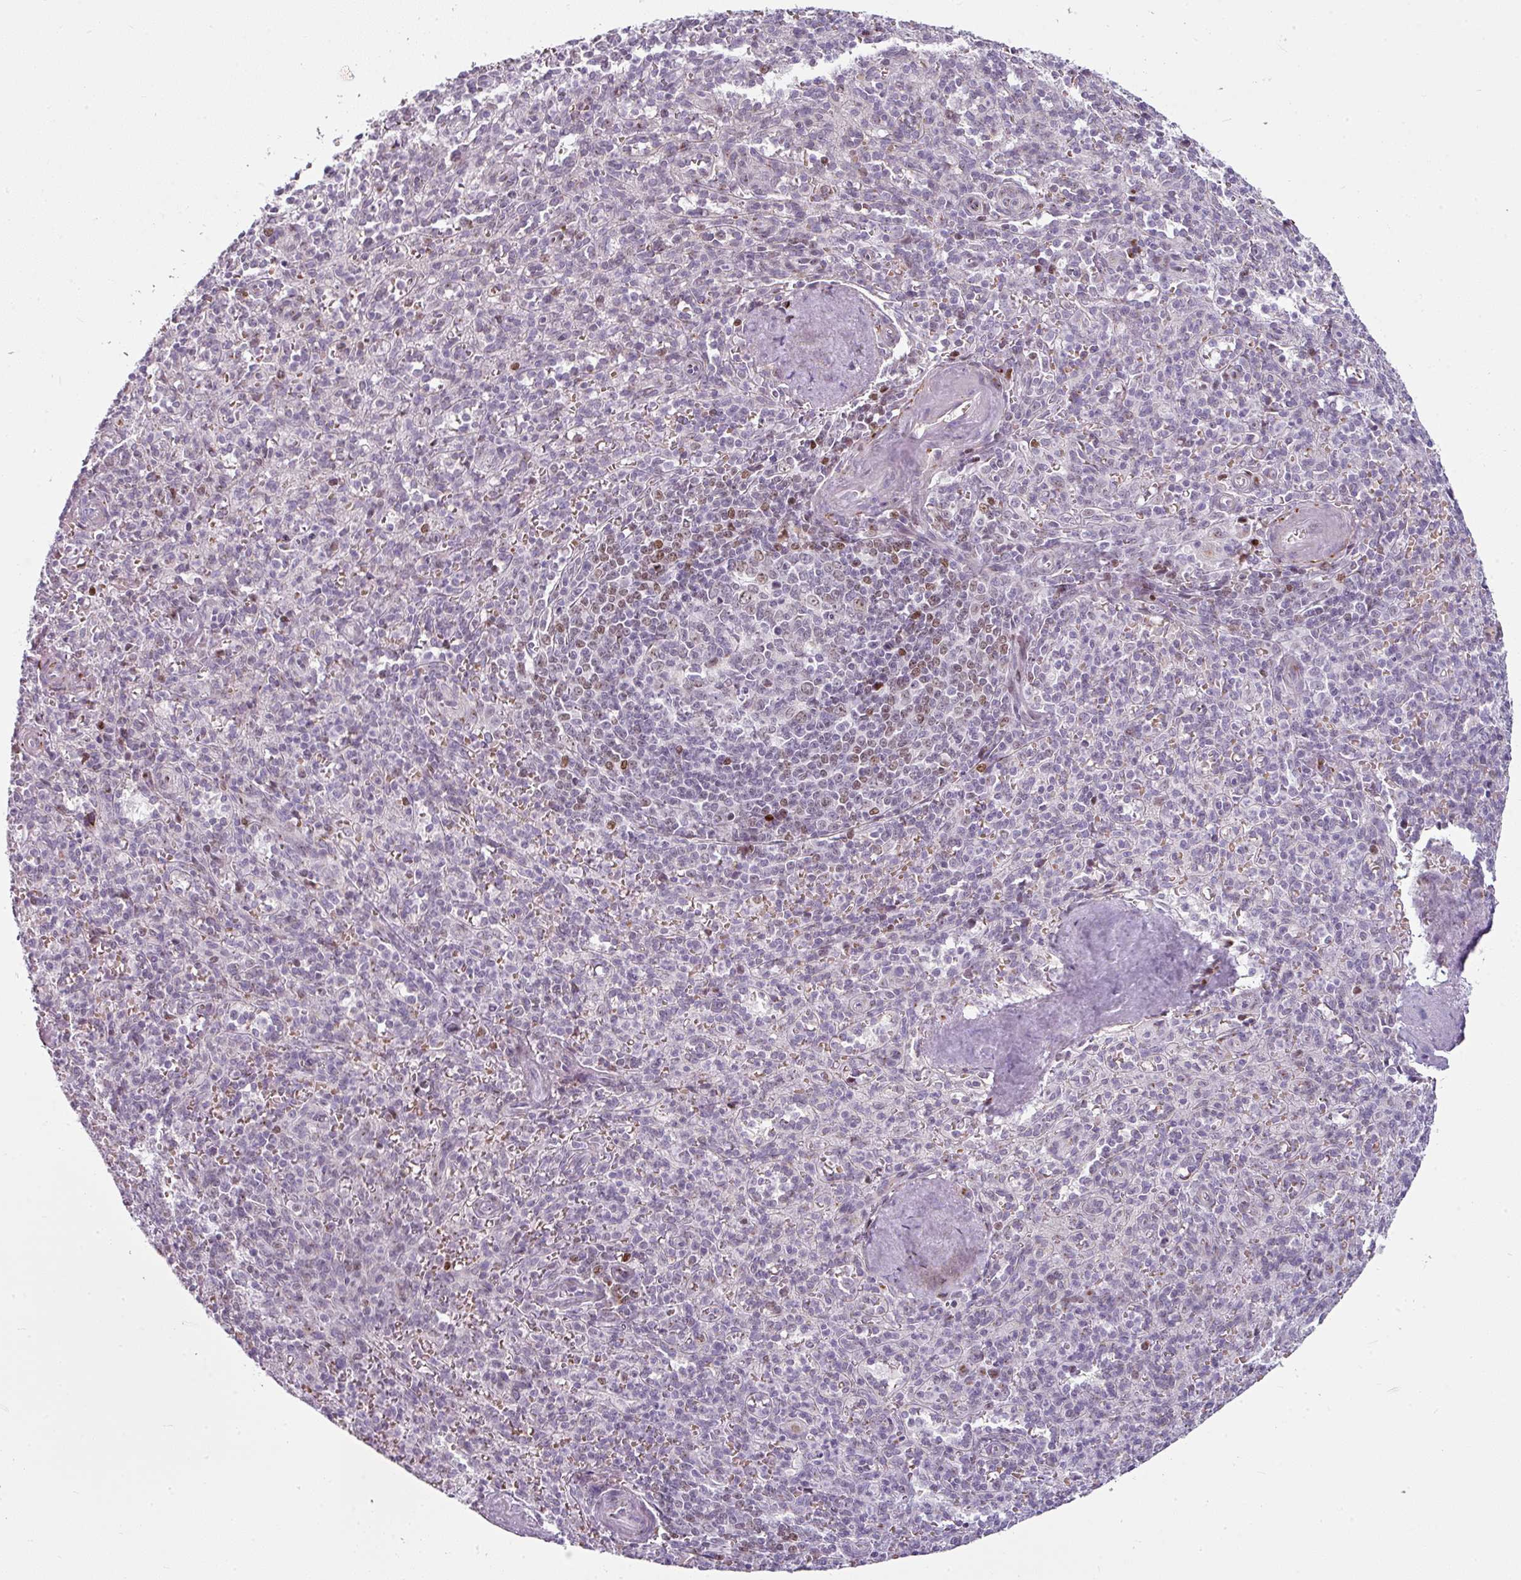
{"staining": {"intensity": "moderate", "quantity": "<25%", "location": "nuclear"}, "tissue": "spleen", "cell_type": "Cells in red pulp", "image_type": "normal", "snomed": [{"axis": "morphology", "description": "Normal tissue, NOS"}, {"axis": "topography", "description": "Spleen"}], "caption": "Immunohistochemistry micrograph of benign spleen: human spleen stained using immunohistochemistry demonstrates low levels of moderate protein expression localized specifically in the nuclear of cells in red pulp, appearing as a nuclear brown color.", "gene": "SYT8", "patient": {"sex": "female", "age": 70}}